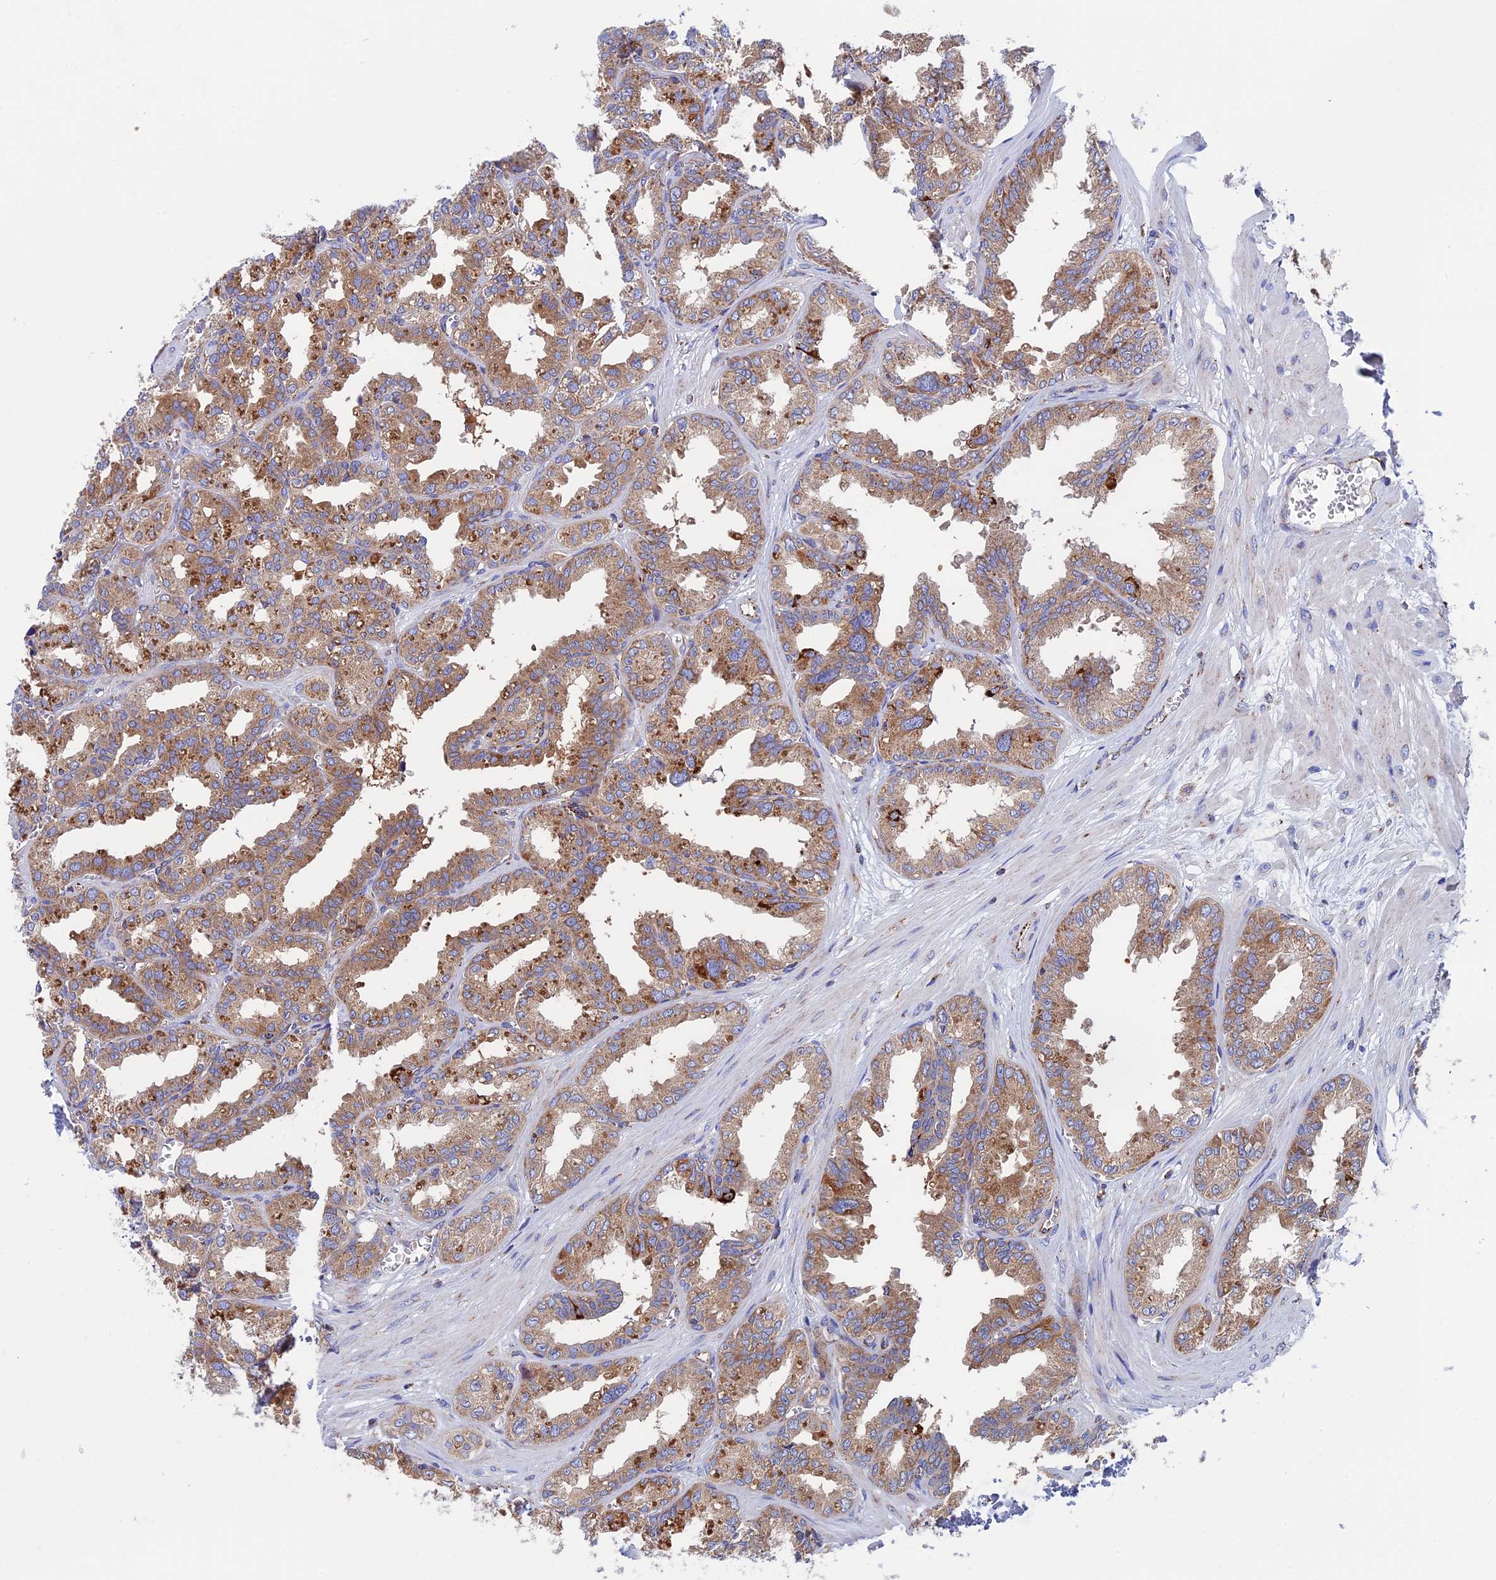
{"staining": {"intensity": "moderate", "quantity": ">75%", "location": "cytoplasmic/membranous"}, "tissue": "seminal vesicle", "cell_type": "Glandular cells", "image_type": "normal", "snomed": [{"axis": "morphology", "description": "Normal tissue, NOS"}, {"axis": "topography", "description": "Prostate"}, {"axis": "topography", "description": "Seminal veicle"}], "caption": "This image shows benign seminal vesicle stained with IHC to label a protein in brown. The cytoplasmic/membranous of glandular cells show moderate positivity for the protein. Nuclei are counter-stained blue.", "gene": "WDR83", "patient": {"sex": "male", "age": 51}}